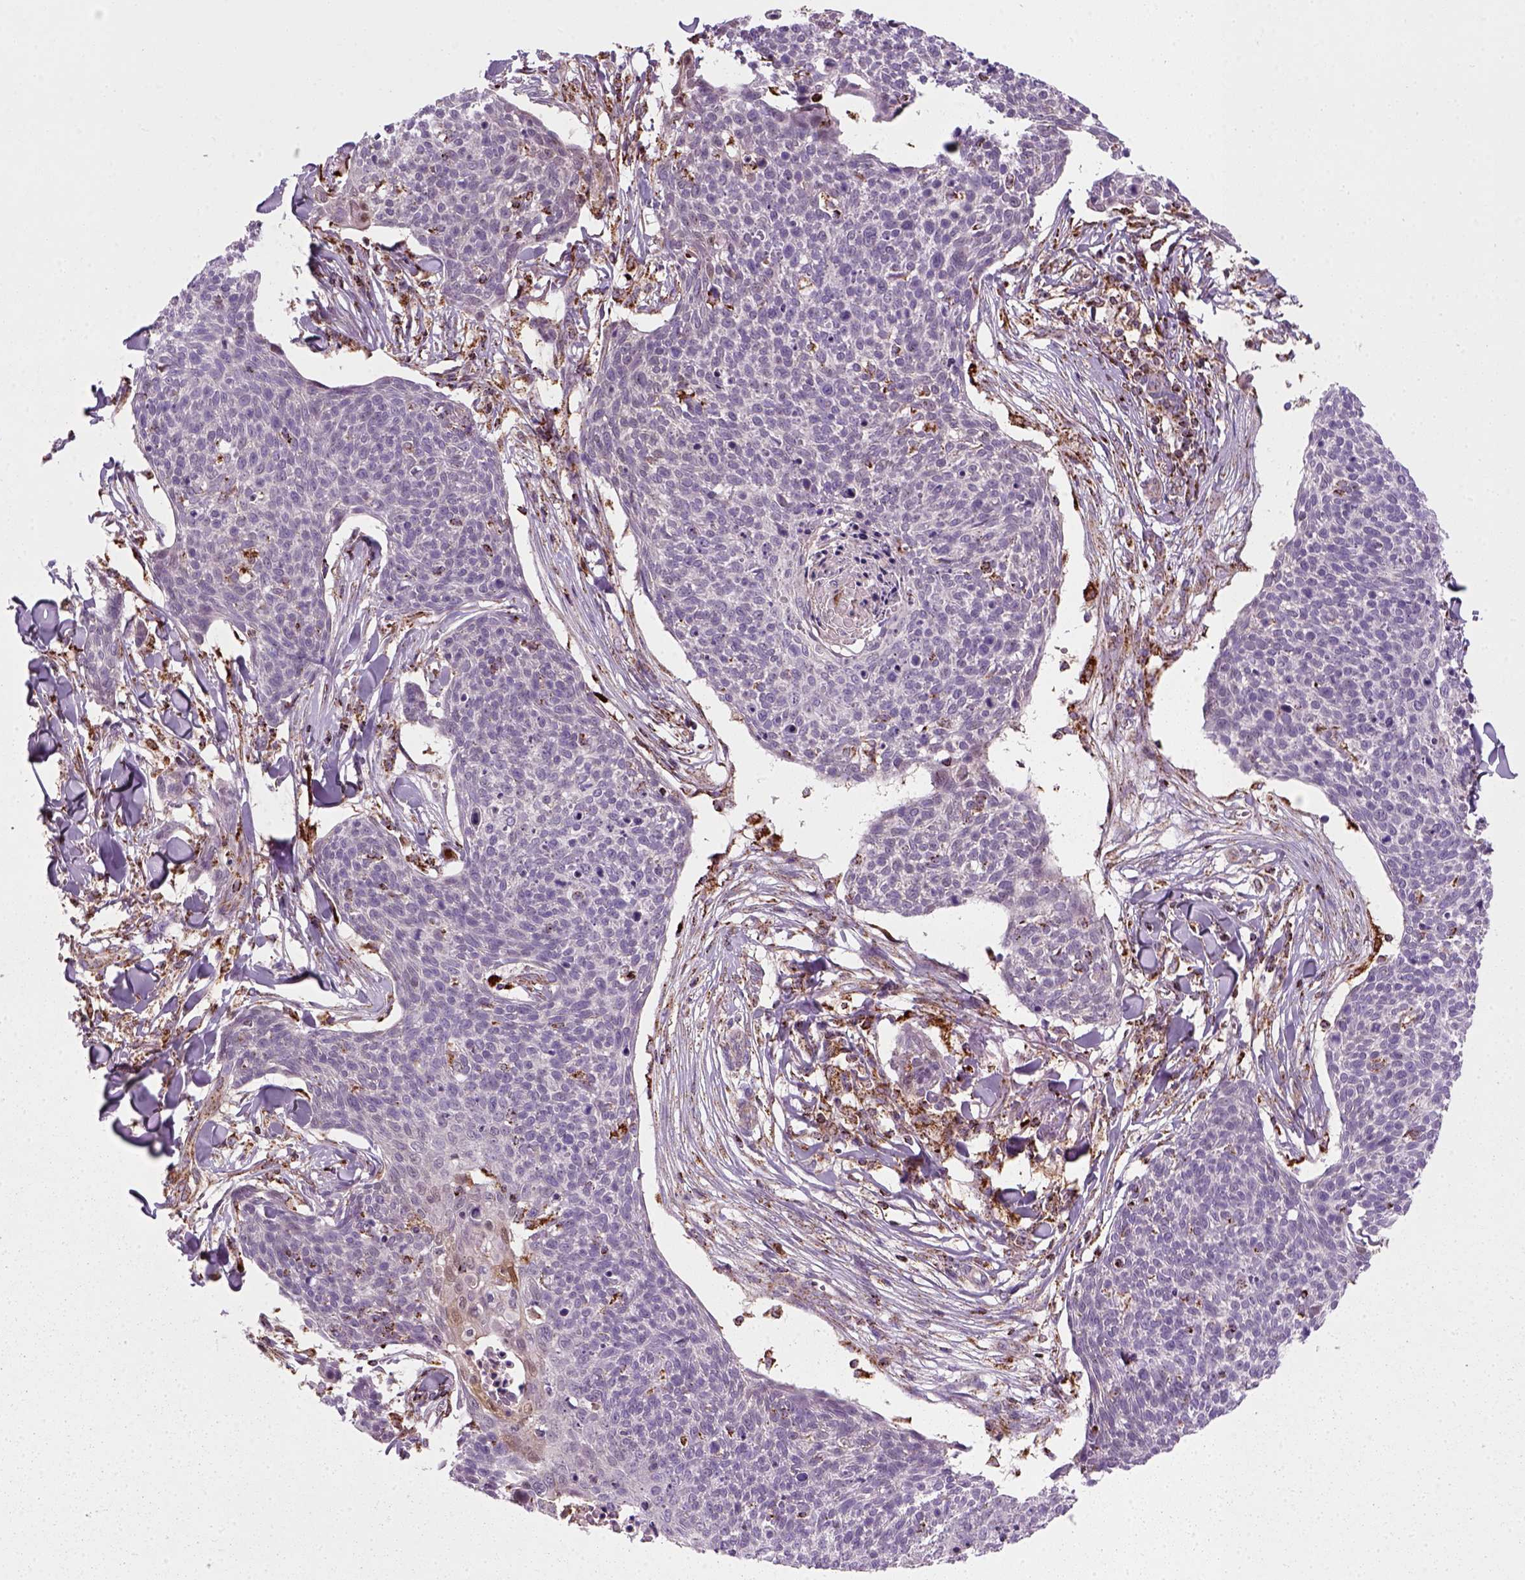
{"staining": {"intensity": "negative", "quantity": "none", "location": "none"}, "tissue": "skin cancer", "cell_type": "Tumor cells", "image_type": "cancer", "snomed": [{"axis": "morphology", "description": "Squamous cell carcinoma, NOS"}, {"axis": "topography", "description": "Skin"}, {"axis": "topography", "description": "Vulva"}], "caption": "A micrograph of human squamous cell carcinoma (skin) is negative for staining in tumor cells.", "gene": "NUDT16L1", "patient": {"sex": "female", "age": 75}}